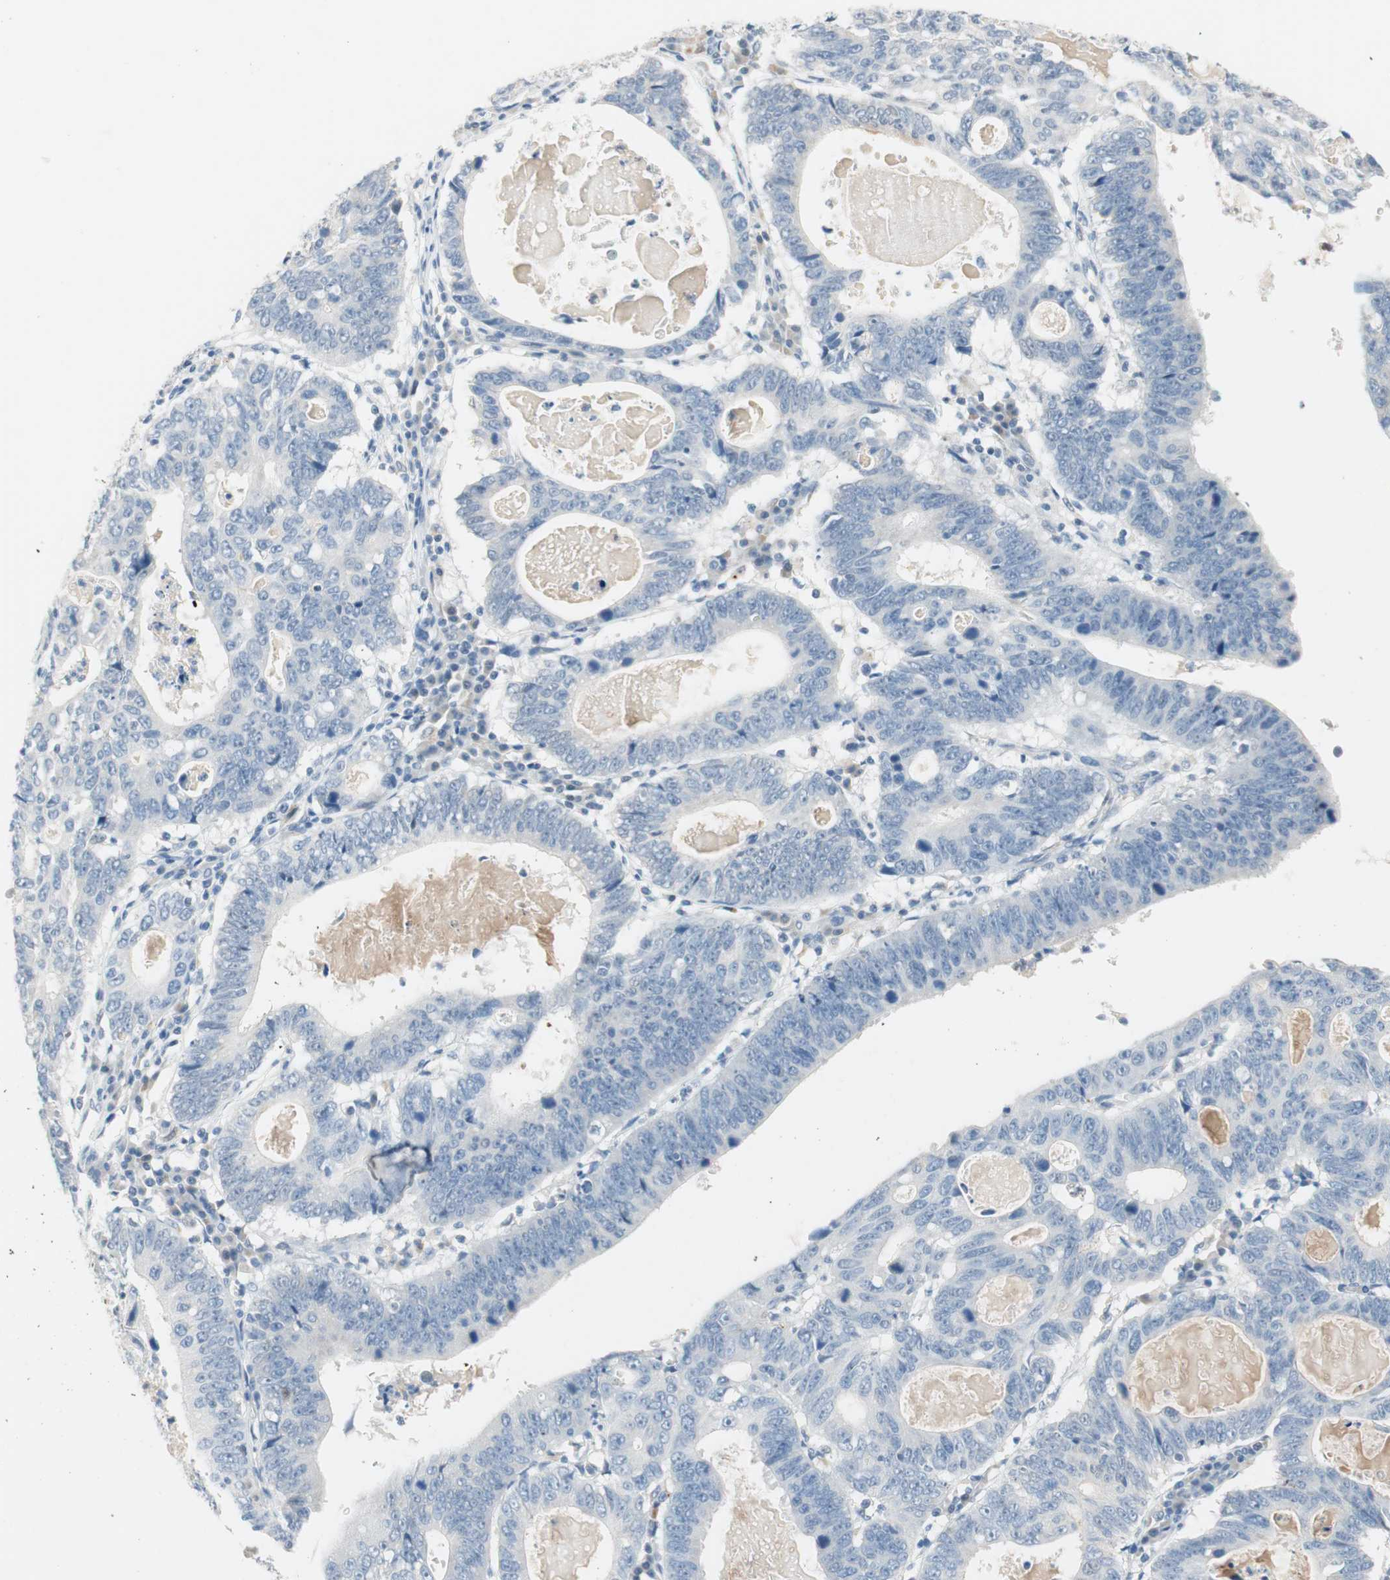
{"staining": {"intensity": "negative", "quantity": "none", "location": "none"}, "tissue": "stomach cancer", "cell_type": "Tumor cells", "image_type": "cancer", "snomed": [{"axis": "morphology", "description": "Adenocarcinoma, NOS"}, {"axis": "topography", "description": "Stomach"}], "caption": "There is no significant staining in tumor cells of stomach cancer.", "gene": "PDZK1", "patient": {"sex": "male", "age": 59}}